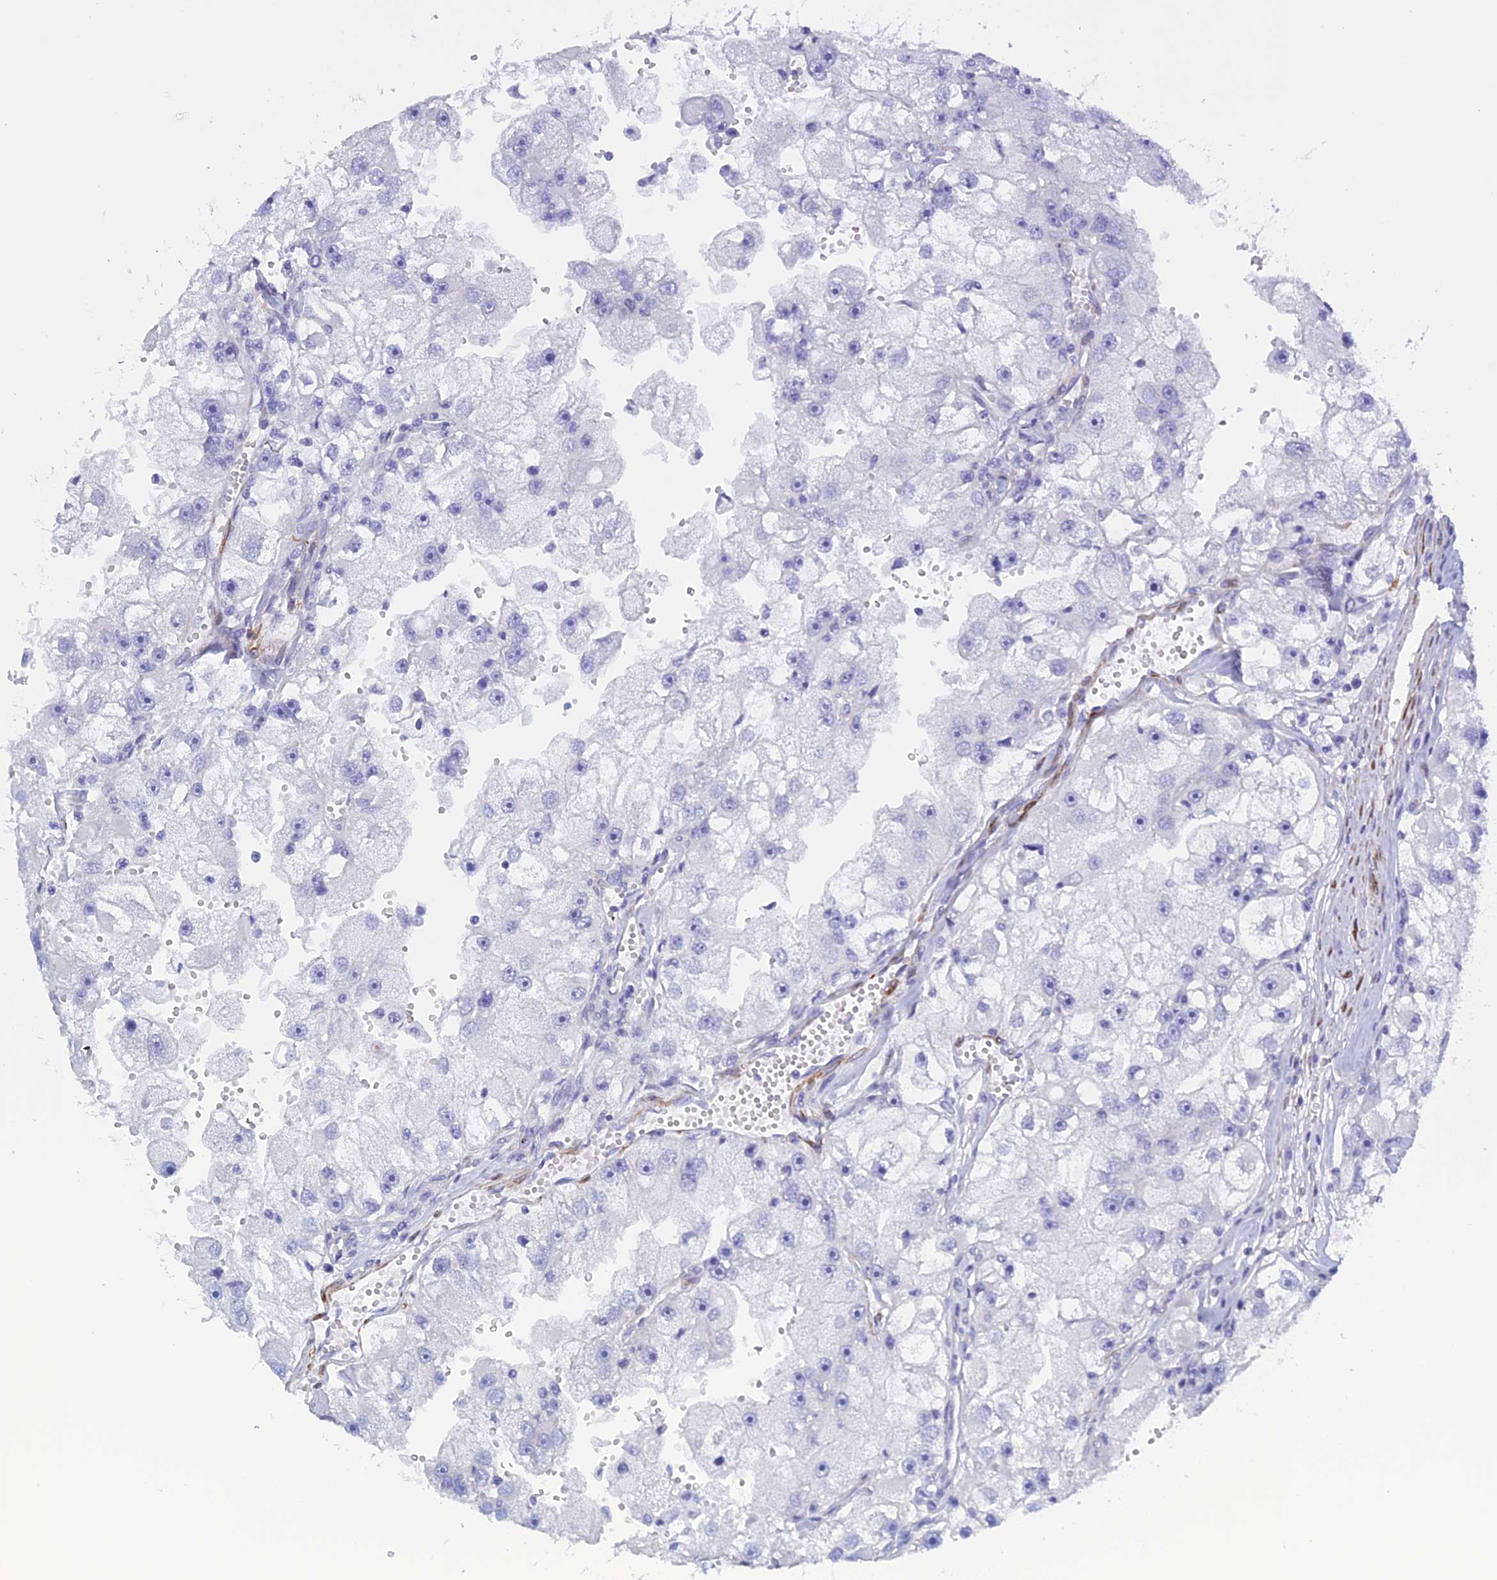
{"staining": {"intensity": "negative", "quantity": "none", "location": "none"}, "tissue": "renal cancer", "cell_type": "Tumor cells", "image_type": "cancer", "snomed": [{"axis": "morphology", "description": "Adenocarcinoma, NOS"}, {"axis": "topography", "description": "Kidney"}], "caption": "Photomicrograph shows no protein staining in tumor cells of renal cancer tissue.", "gene": "PCDHA8", "patient": {"sex": "male", "age": 63}}